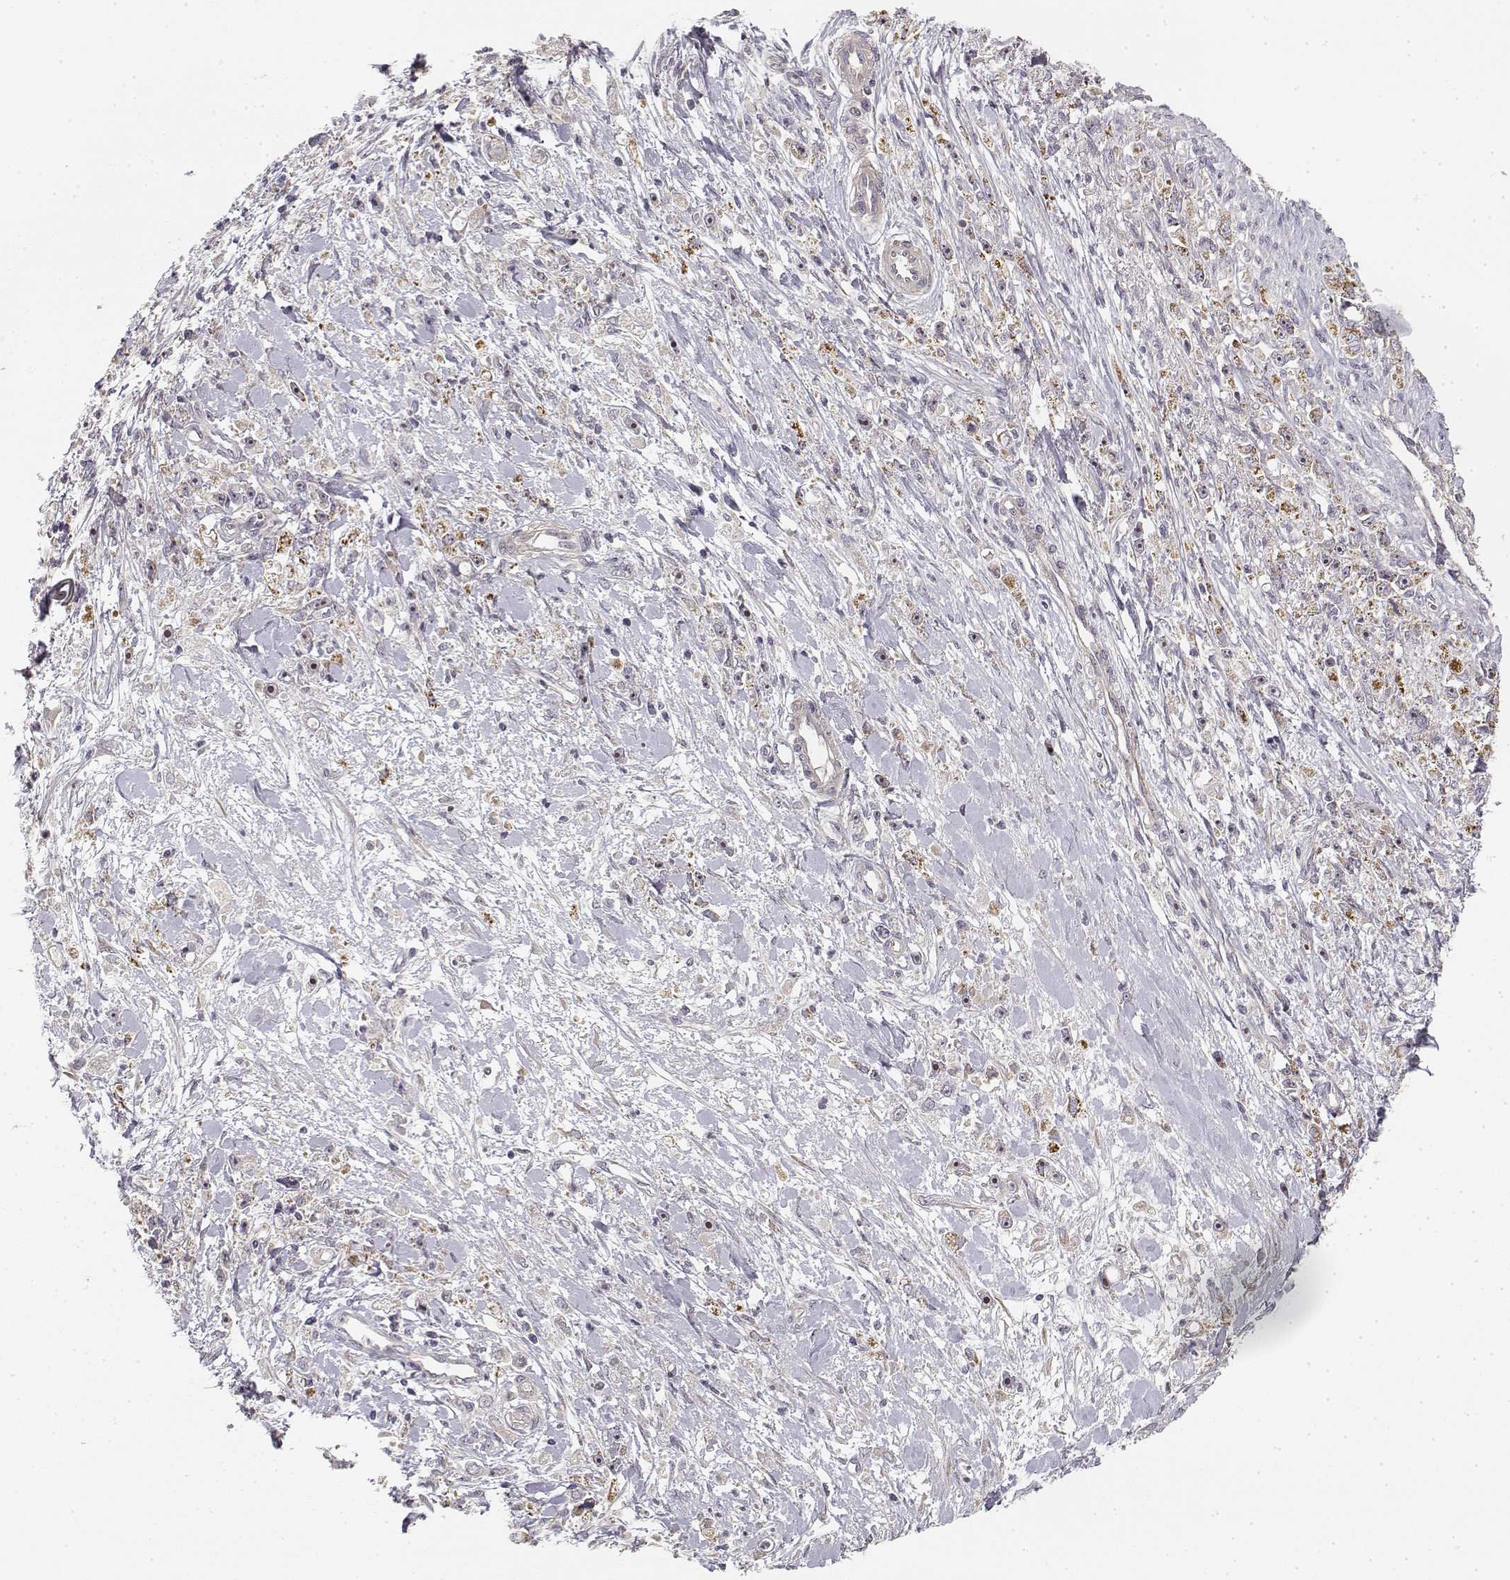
{"staining": {"intensity": "negative", "quantity": "none", "location": "none"}, "tissue": "stomach cancer", "cell_type": "Tumor cells", "image_type": "cancer", "snomed": [{"axis": "morphology", "description": "Adenocarcinoma, NOS"}, {"axis": "topography", "description": "Stomach"}], "caption": "Immunohistochemistry (IHC) photomicrograph of stomach cancer (adenocarcinoma) stained for a protein (brown), which reveals no staining in tumor cells. The staining is performed using DAB (3,3'-diaminobenzidine) brown chromogen with nuclei counter-stained in using hematoxylin.", "gene": "MED12L", "patient": {"sex": "female", "age": 59}}